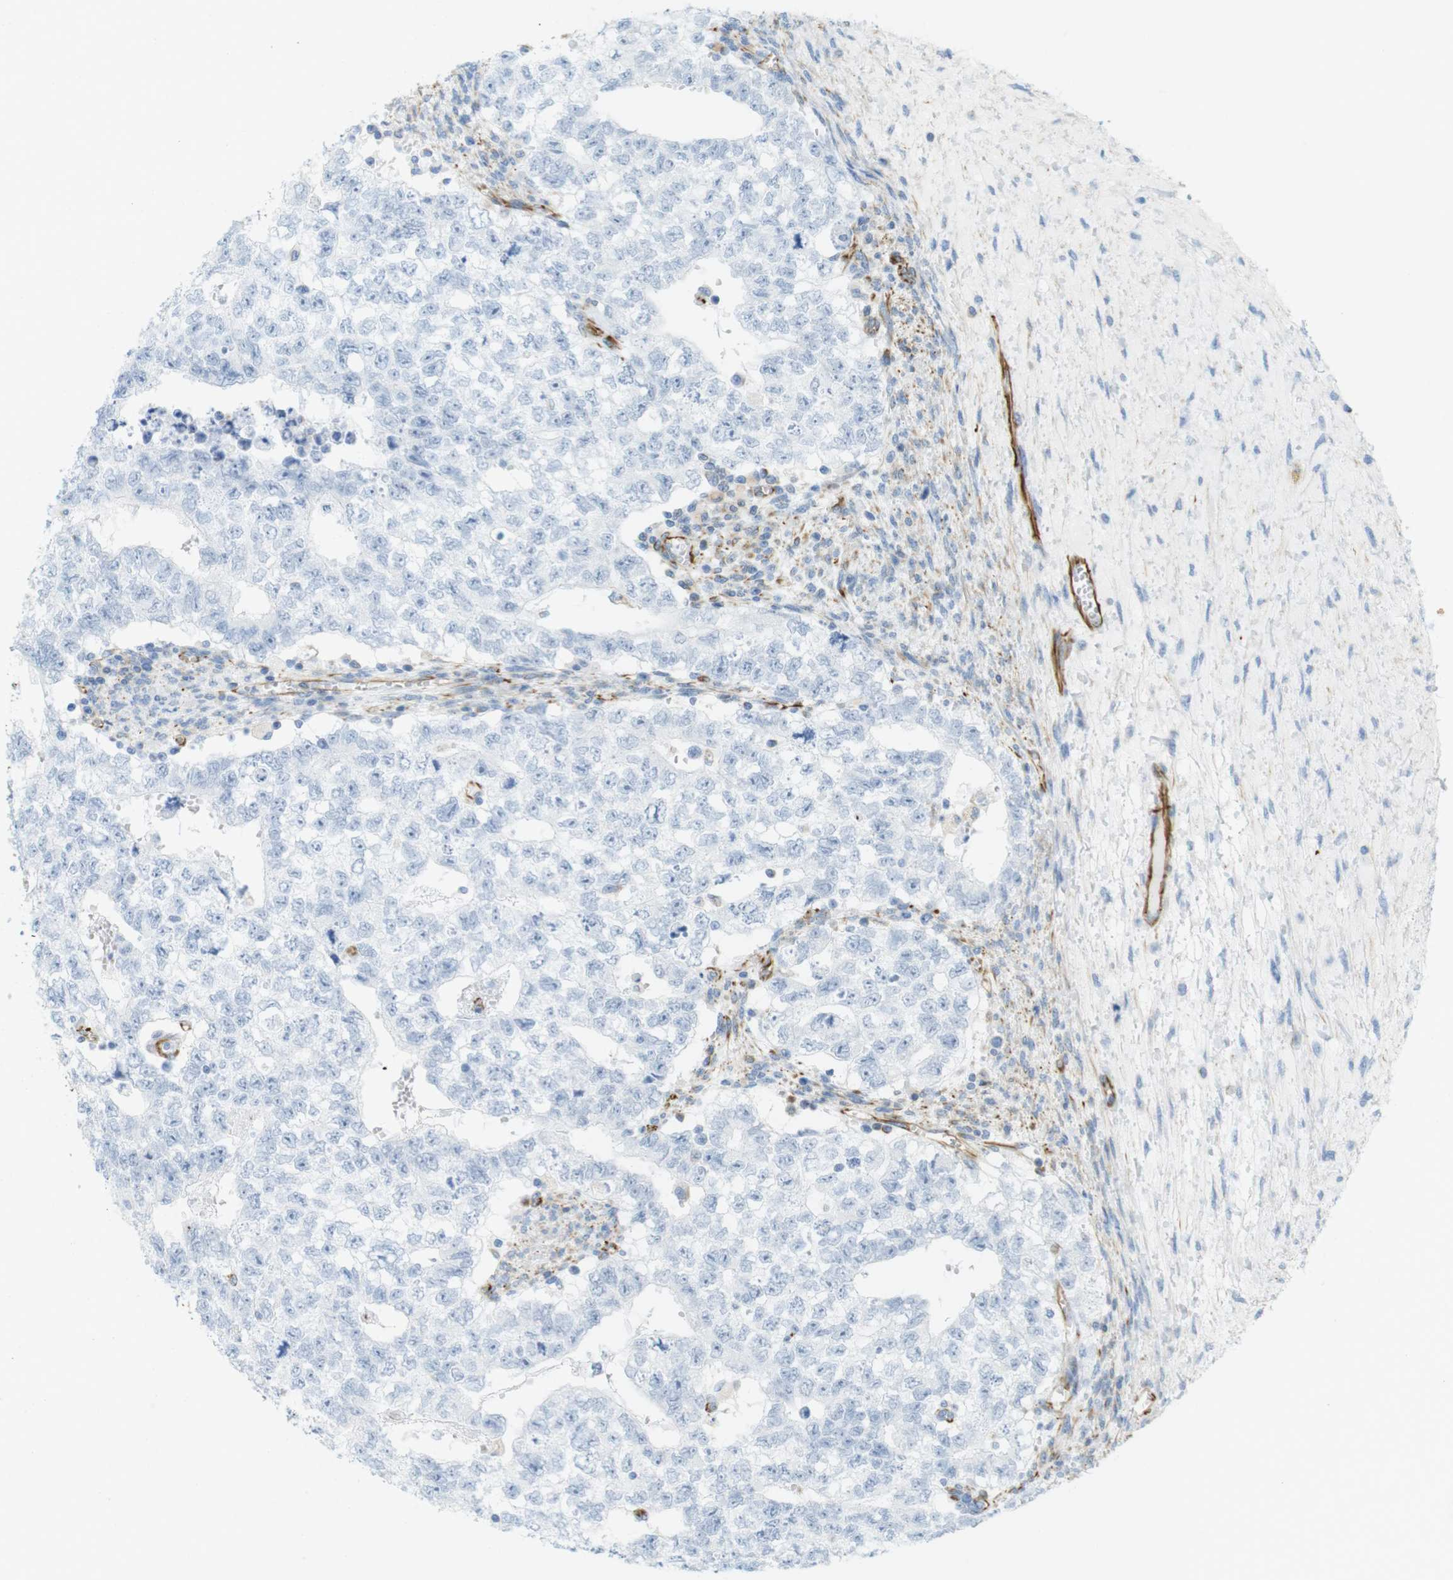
{"staining": {"intensity": "negative", "quantity": "none", "location": "none"}, "tissue": "testis cancer", "cell_type": "Tumor cells", "image_type": "cancer", "snomed": [{"axis": "morphology", "description": "Seminoma, NOS"}, {"axis": "morphology", "description": "Carcinoma, Embryonal, NOS"}, {"axis": "topography", "description": "Testis"}], "caption": "DAB (3,3'-diaminobenzidine) immunohistochemical staining of human testis cancer (embryonal carcinoma) reveals no significant expression in tumor cells. (Immunohistochemistry, brightfield microscopy, high magnification).", "gene": "MS4A10", "patient": {"sex": "male", "age": 38}}